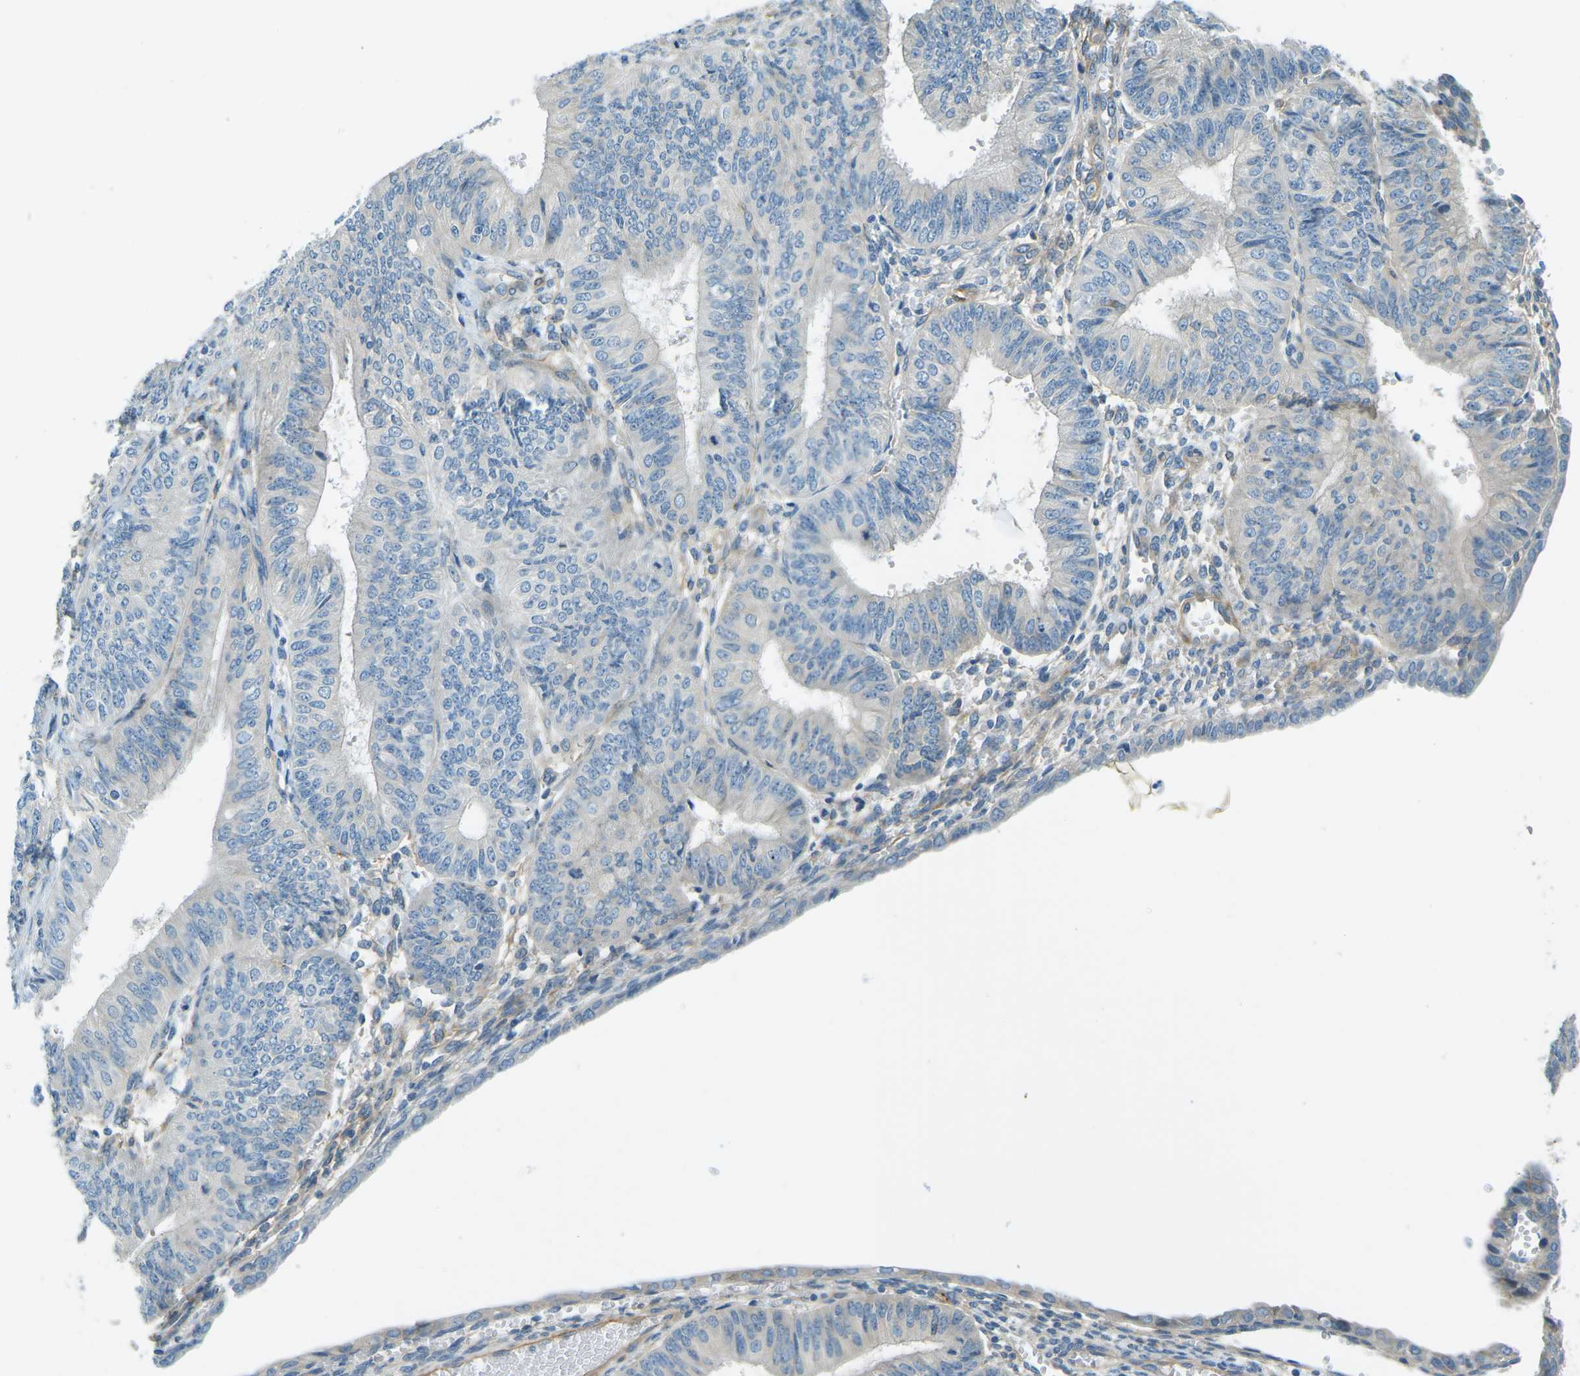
{"staining": {"intensity": "negative", "quantity": "none", "location": "none"}, "tissue": "endometrial cancer", "cell_type": "Tumor cells", "image_type": "cancer", "snomed": [{"axis": "morphology", "description": "Adenocarcinoma, NOS"}, {"axis": "topography", "description": "Endometrium"}], "caption": "DAB (3,3'-diaminobenzidine) immunohistochemical staining of human endometrial cancer (adenocarcinoma) exhibits no significant positivity in tumor cells.", "gene": "ZNF367", "patient": {"sex": "female", "age": 58}}